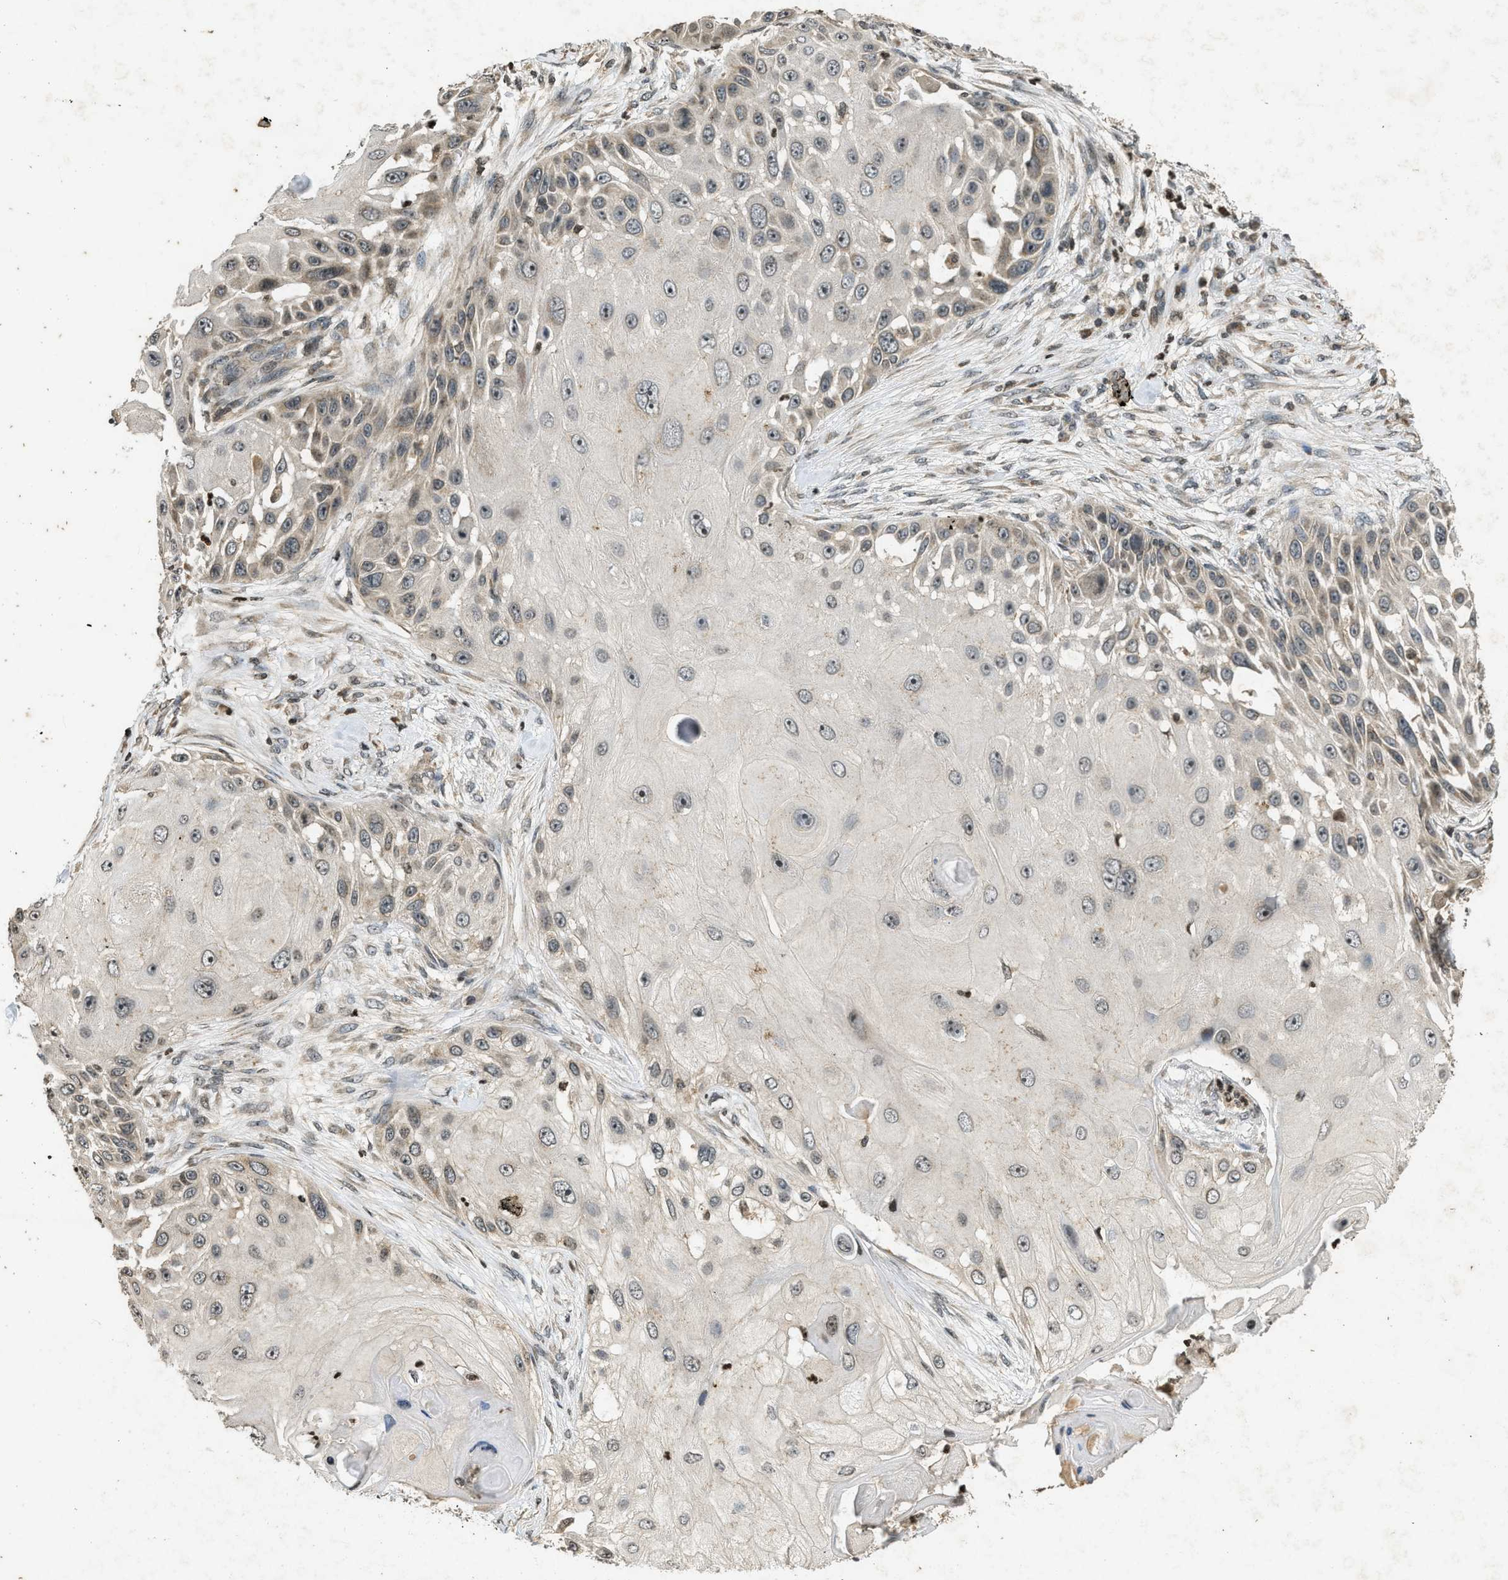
{"staining": {"intensity": "moderate", "quantity": "25%-75%", "location": "nuclear"}, "tissue": "skin cancer", "cell_type": "Tumor cells", "image_type": "cancer", "snomed": [{"axis": "morphology", "description": "Squamous cell carcinoma, NOS"}, {"axis": "topography", "description": "Skin"}], "caption": "DAB immunohistochemical staining of skin cancer (squamous cell carcinoma) displays moderate nuclear protein positivity in approximately 25%-75% of tumor cells. The protein is stained brown, and the nuclei are stained in blue (DAB IHC with brightfield microscopy, high magnification).", "gene": "SIAH1", "patient": {"sex": "female", "age": 44}}